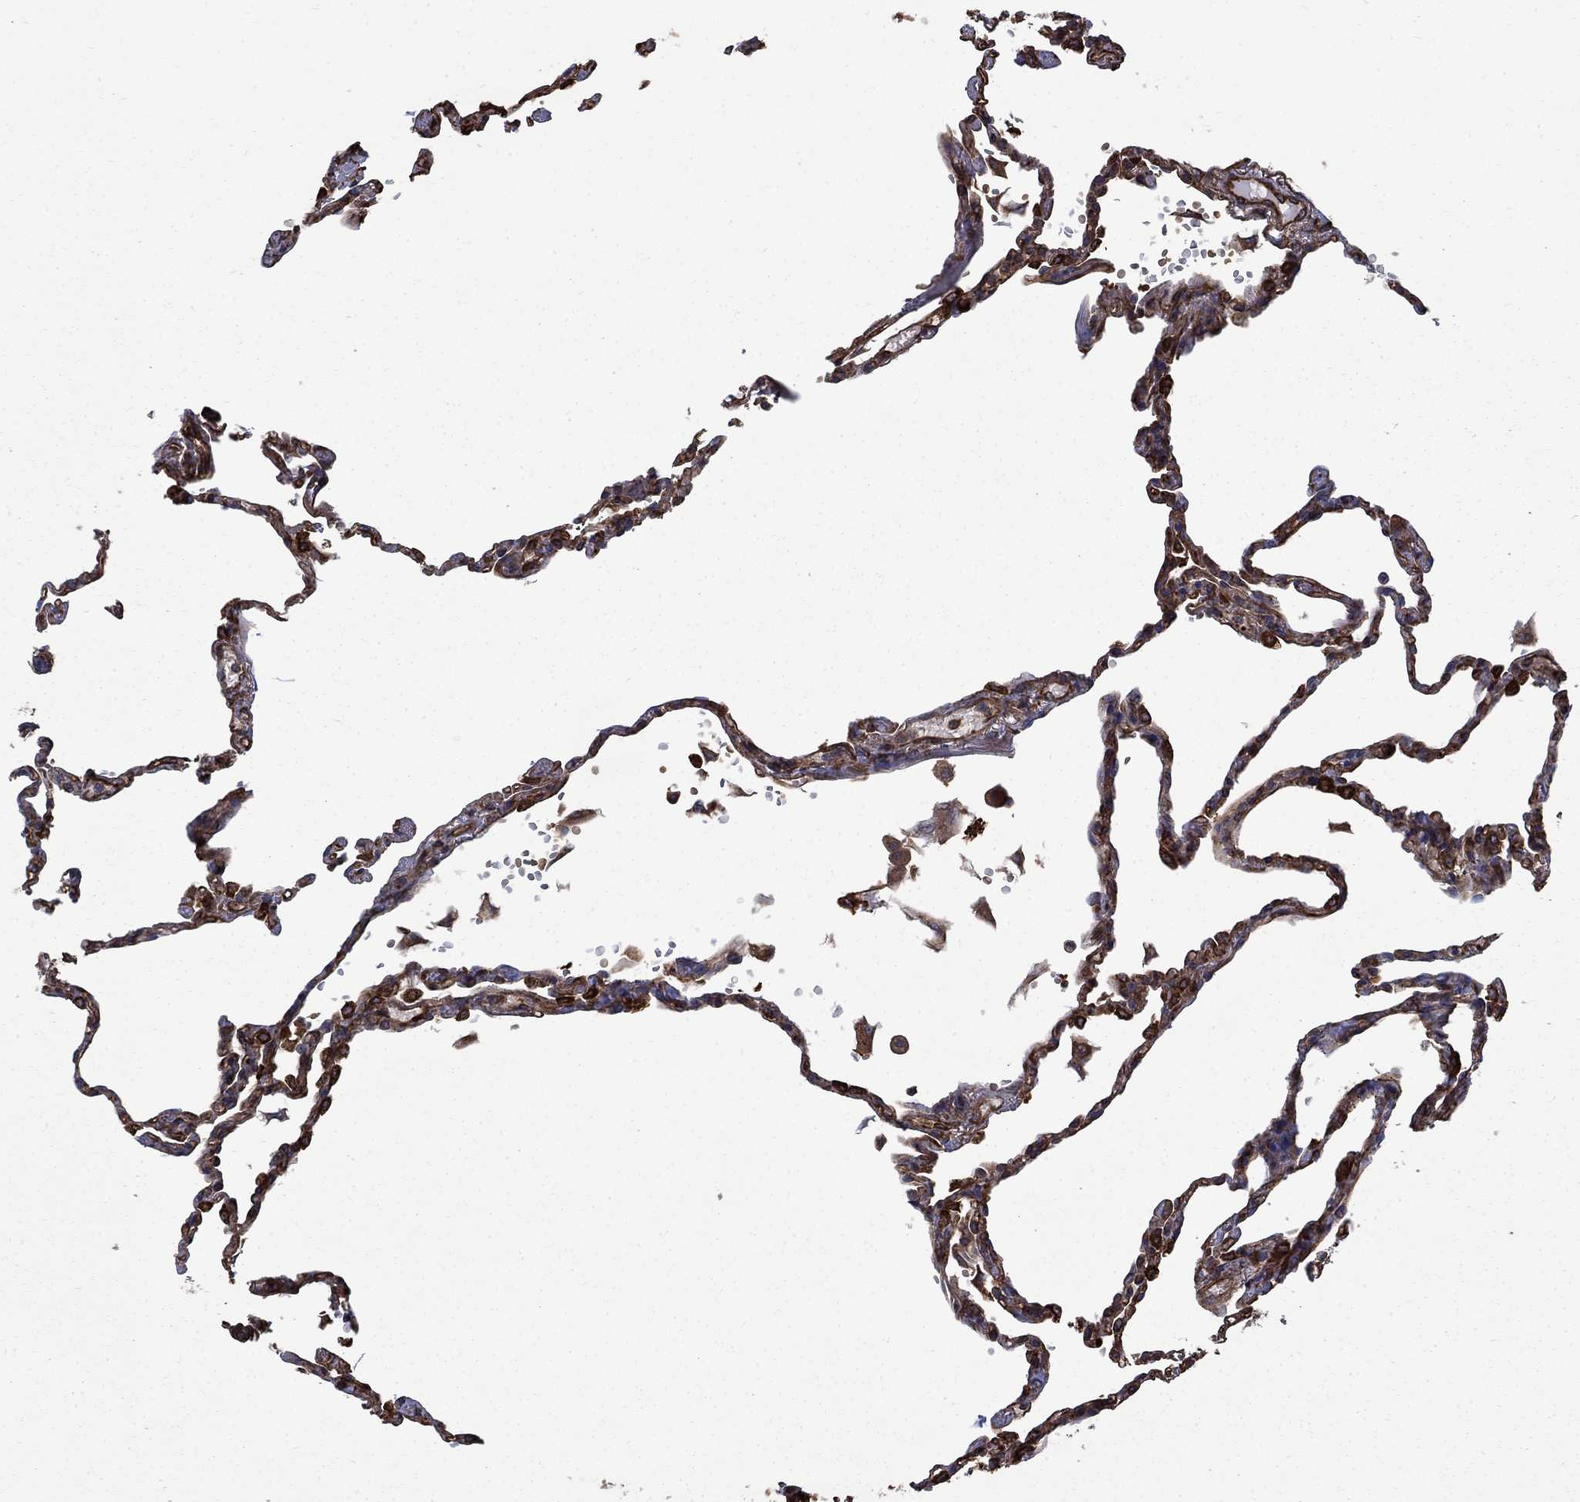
{"staining": {"intensity": "moderate", "quantity": "25%-75%", "location": "cytoplasmic/membranous"}, "tissue": "lung", "cell_type": "Alveolar cells", "image_type": "normal", "snomed": [{"axis": "morphology", "description": "Normal tissue, NOS"}, {"axis": "topography", "description": "Lung"}], "caption": "Protein analysis of unremarkable lung reveals moderate cytoplasmic/membranous staining in approximately 25%-75% of alveolar cells. The staining was performed using DAB to visualize the protein expression in brown, while the nuclei were stained in blue with hematoxylin (Magnification: 20x).", "gene": "CUTC", "patient": {"sex": "male", "age": 78}}